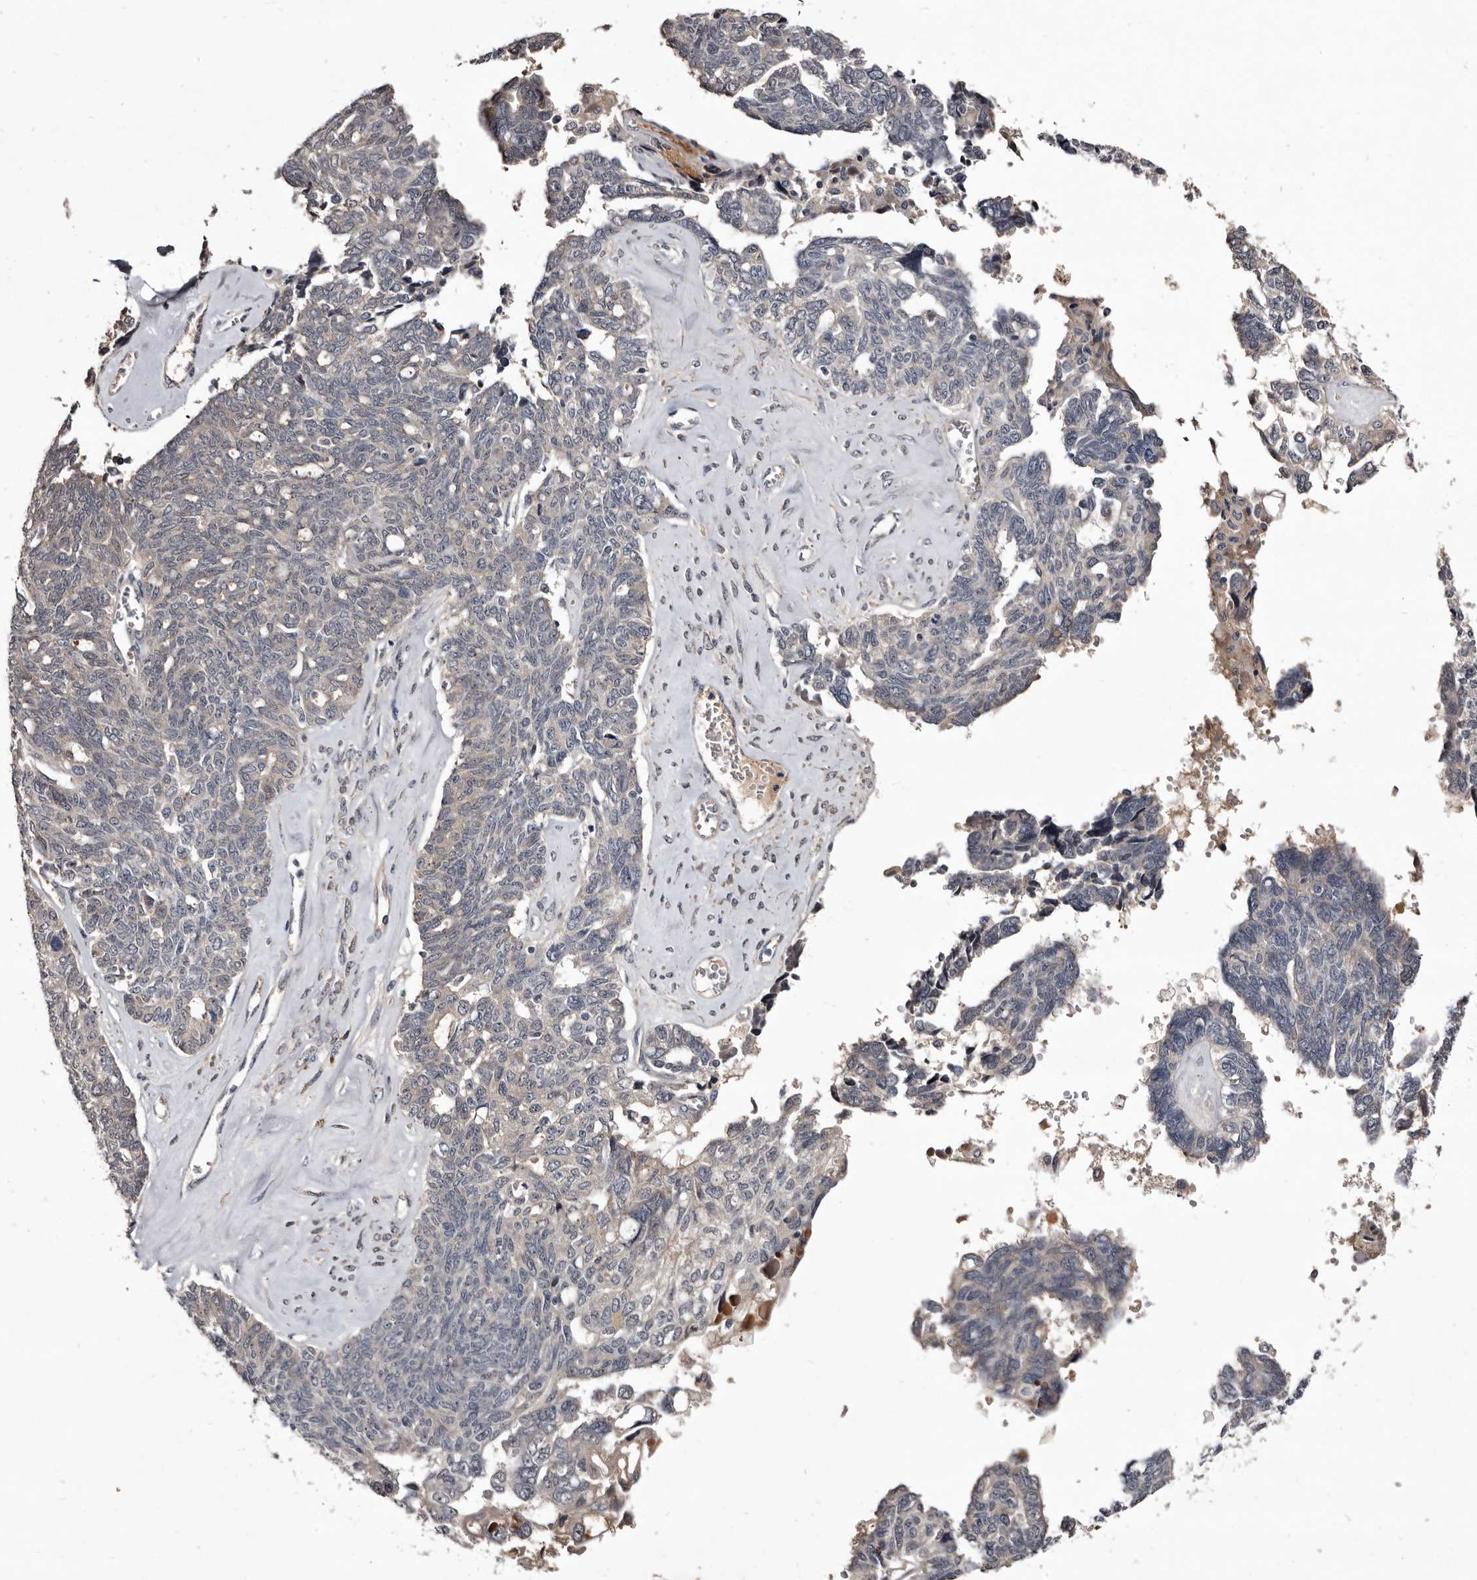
{"staining": {"intensity": "negative", "quantity": "none", "location": "none"}, "tissue": "ovarian cancer", "cell_type": "Tumor cells", "image_type": "cancer", "snomed": [{"axis": "morphology", "description": "Cystadenocarcinoma, serous, NOS"}, {"axis": "topography", "description": "Ovary"}], "caption": "DAB (3,3'-diaminobenzidine) immunohistochemical staining of human ovarian cancer (serous cystadenocarcinoma) displays no significant expression in tumor cells.", "gene": "LANCL2", "patient": {"sex": "female", "age": 79}}